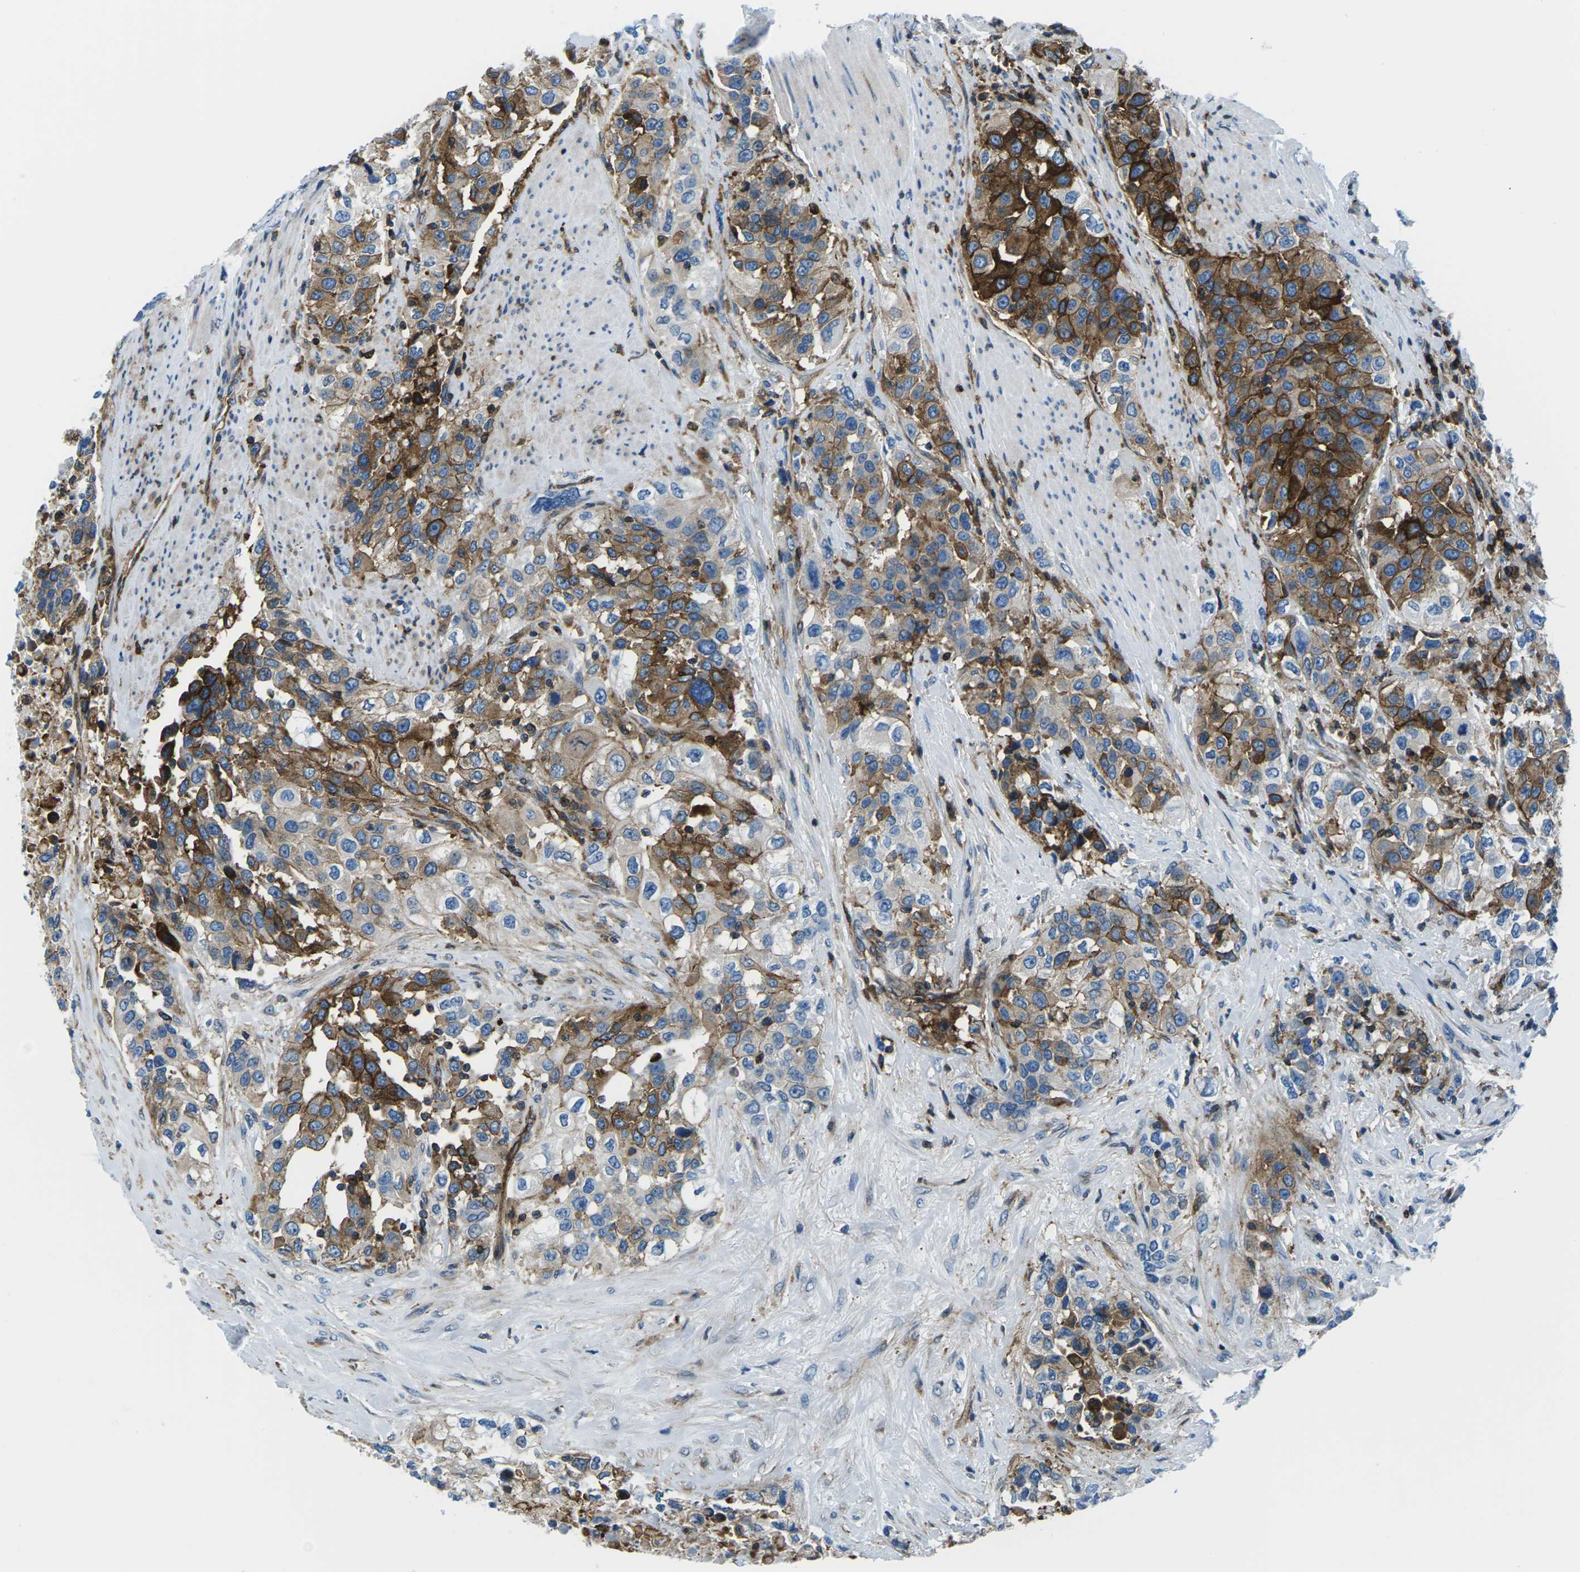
{"staining": {"intensity": "strong", "quantity": ">75%", "location": "cytoplasmic/membranous"}, "tissue": "urothelial cancer", "cell_type": "Tumor cells", "image_type": "cancer", "snomed": [{"axis": "morphology", "description": "Urothelial carcinoma, High grade"}, {"axis": "topography", "description": "Urinary bladder"}], "caption": "IHC of urothelial cancer exhibits high levels of strong cytoplasmic/membranous staining in about >75% of tumor cells. The protein of interest is shown in brown color, while the nuclei are stained blue.", "gene": "SOCS4", "patient": {"sex": "female", "age": 80}}